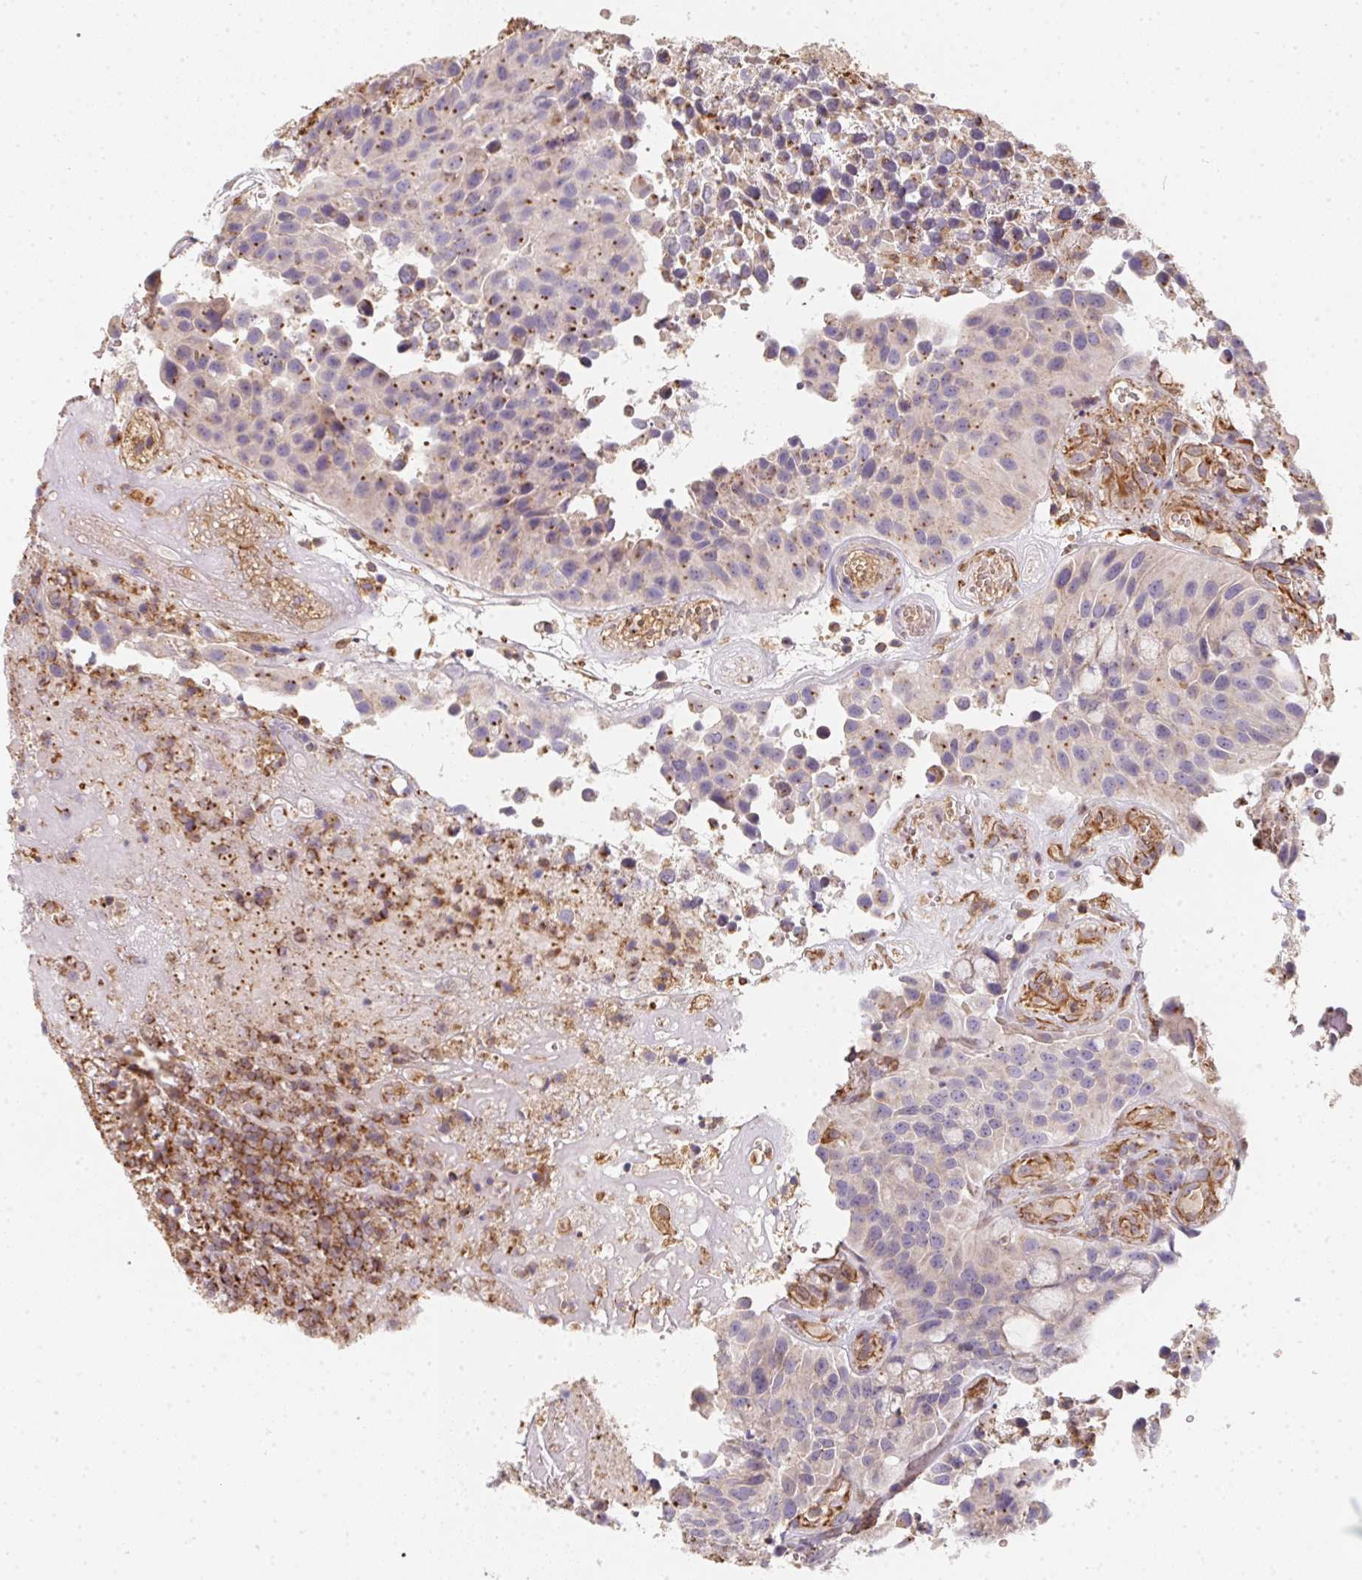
{"staining": {"intensity": "moderate", "quantity": "25%-75%", "location": "cytoplasmic/membranous"}, "tissue": "urothelial cancer", "cell_type": "Tumor cells", "image_type": "cancer", "snomed": [{"axis": "morphology", "description": "Urothelial carcinoma, Low grade"}, {"axis": "topography", "description": "Urinary bladder"}], "caption": "Human low-grade urothelial carcinoma stained with a brown dye displays moderate cytoplasmic/membranous positive expression in approximately 25%-75% of tumor cells.", "gene": "TBKBP1", "patient": {"sex": "male", "age": 76}}